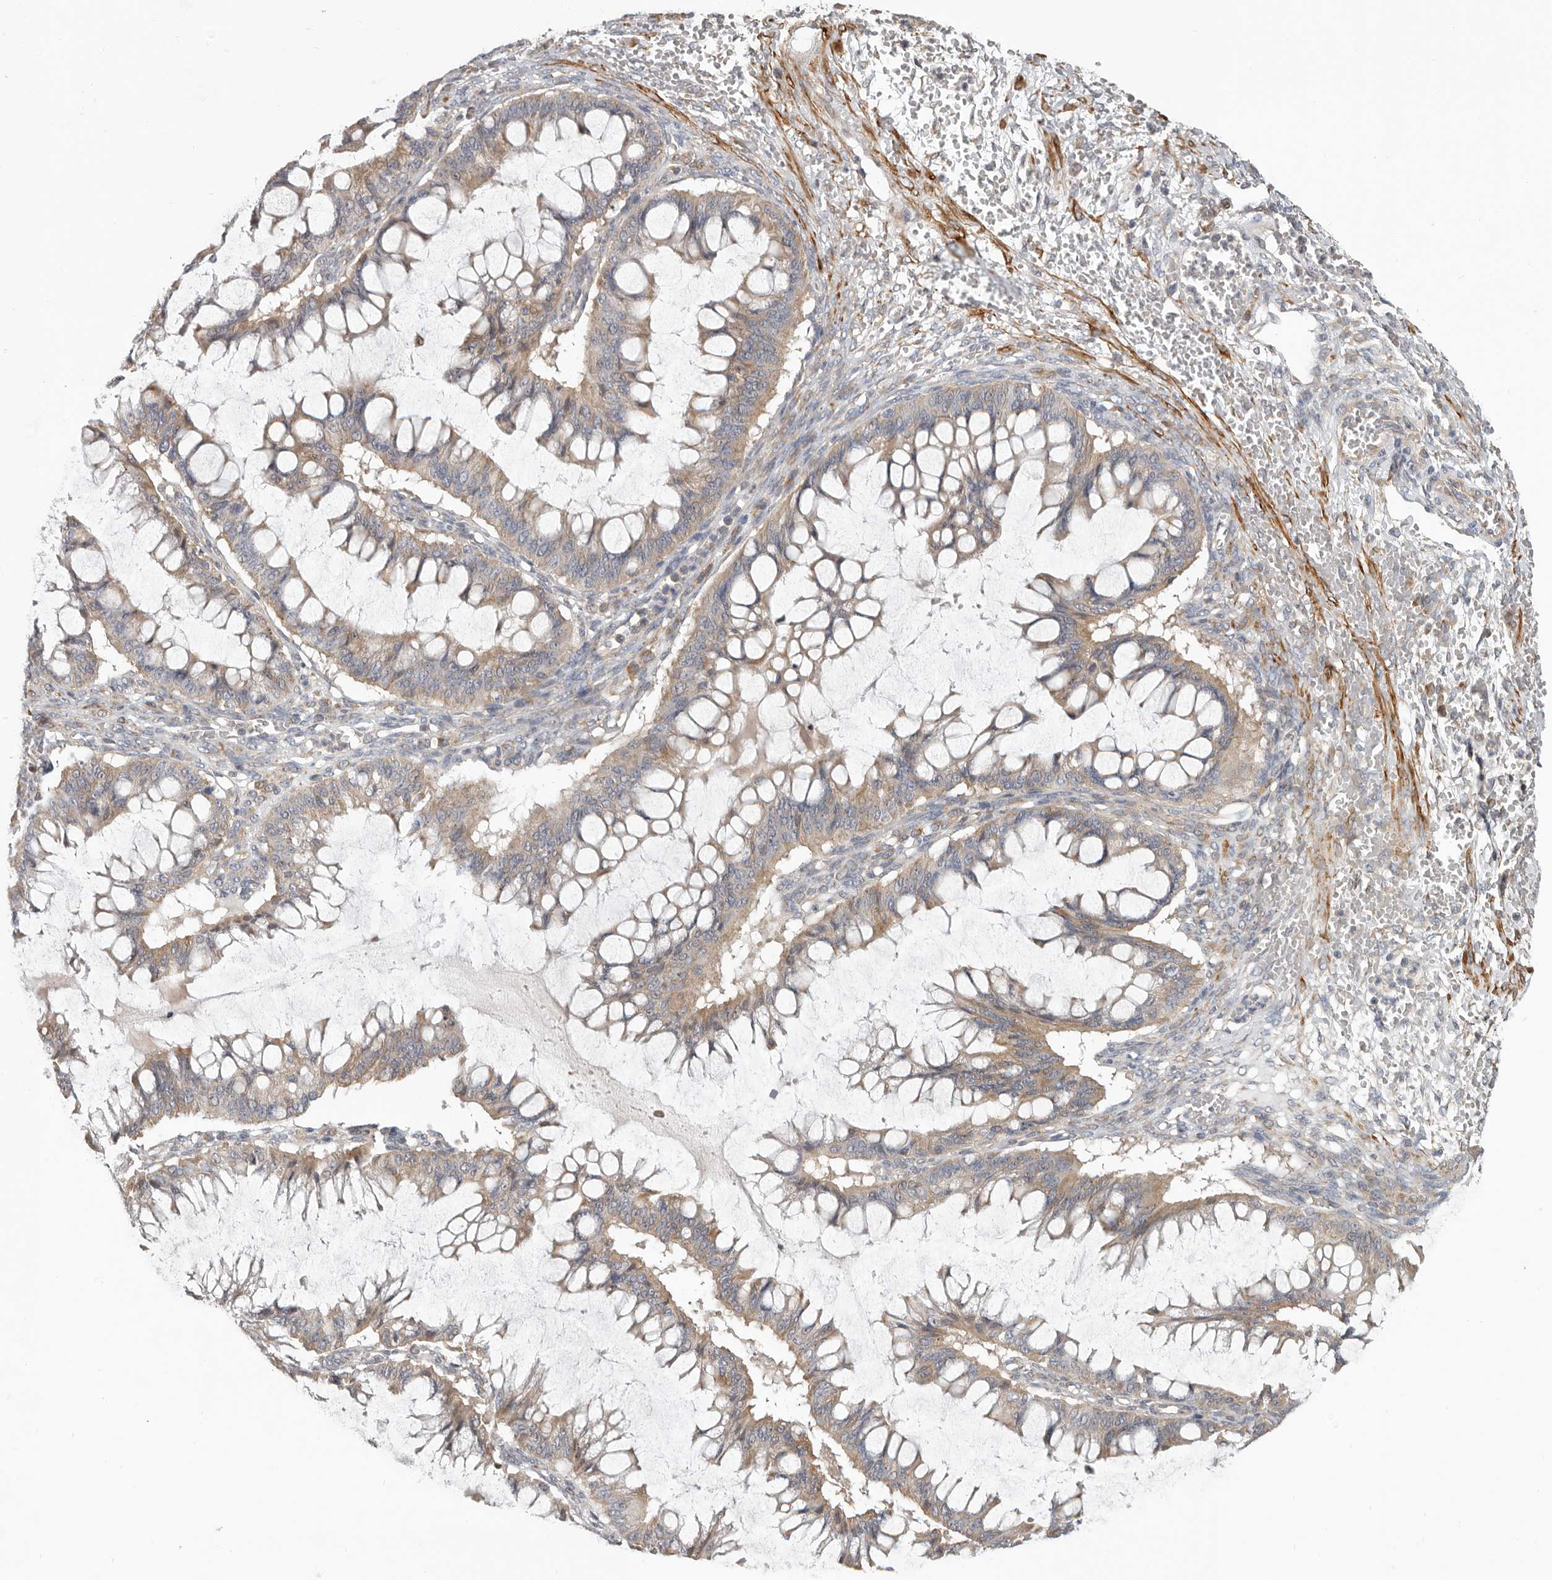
{"staining": {"intensity": "moderate", "quantity": ">75%", "location": "cytoplasmic/membranous"}, "tissue": "ovarian cancer", "cell_type": "Tumor cells", "image_type": "cancer", "snomed": [{"axis": "morphology", "description": "Cystadenocarcinoma, mucinous, NOS"}, {"axis": "topography", "description": "Ovary"}], "caption": "Immunohistochemistry (IHC) of ovarian cancer demonstrates medium levels of moderate cytoplasmic/membranous positivity in approximately >75% of tumor cells. (DAB (3,3'-diaminobenzidine) IHC with brightfield microscopy, high magnification).", "gene": "UNK", "patient": {"sex": "female", "age": 73}}